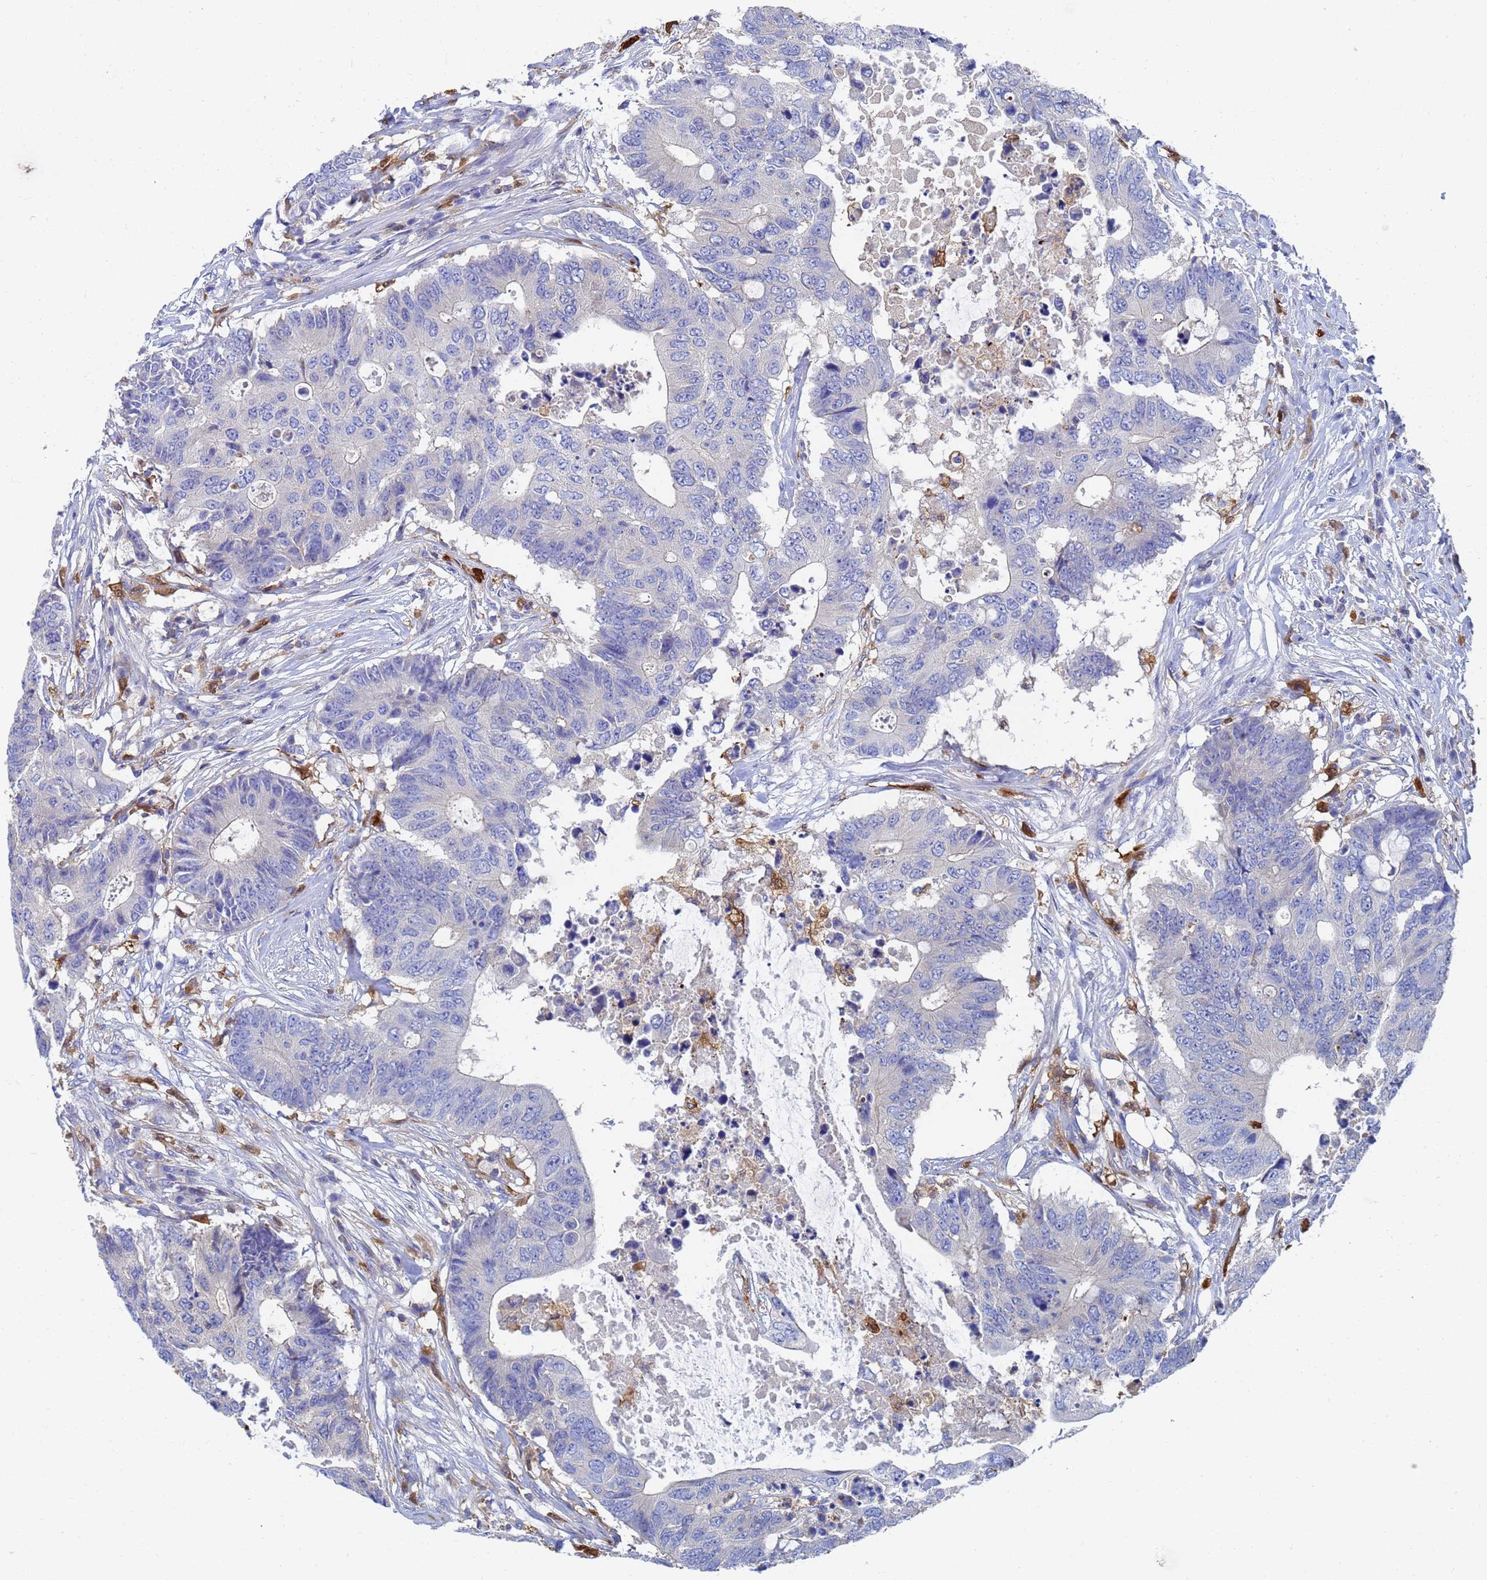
{"staining": {"intensity": "negative", "quantity": "none", "location": "none"}, "tissue": "colorectal cancer", "cell_type": "Tumor cells", "image_type": "cancer", "snomed": [{"axis": "morphology", "description": "Adenocarcinoma, NOS"}, {"axis": "topography", "description": "Colon"}], "caption": "IHC micrograph of human colorectal cancer stained for a protein (brown), which exhibits no expression in tumor cells.", "gene": "GCHFR", "patient": {"sex": "male", "age": 71}}